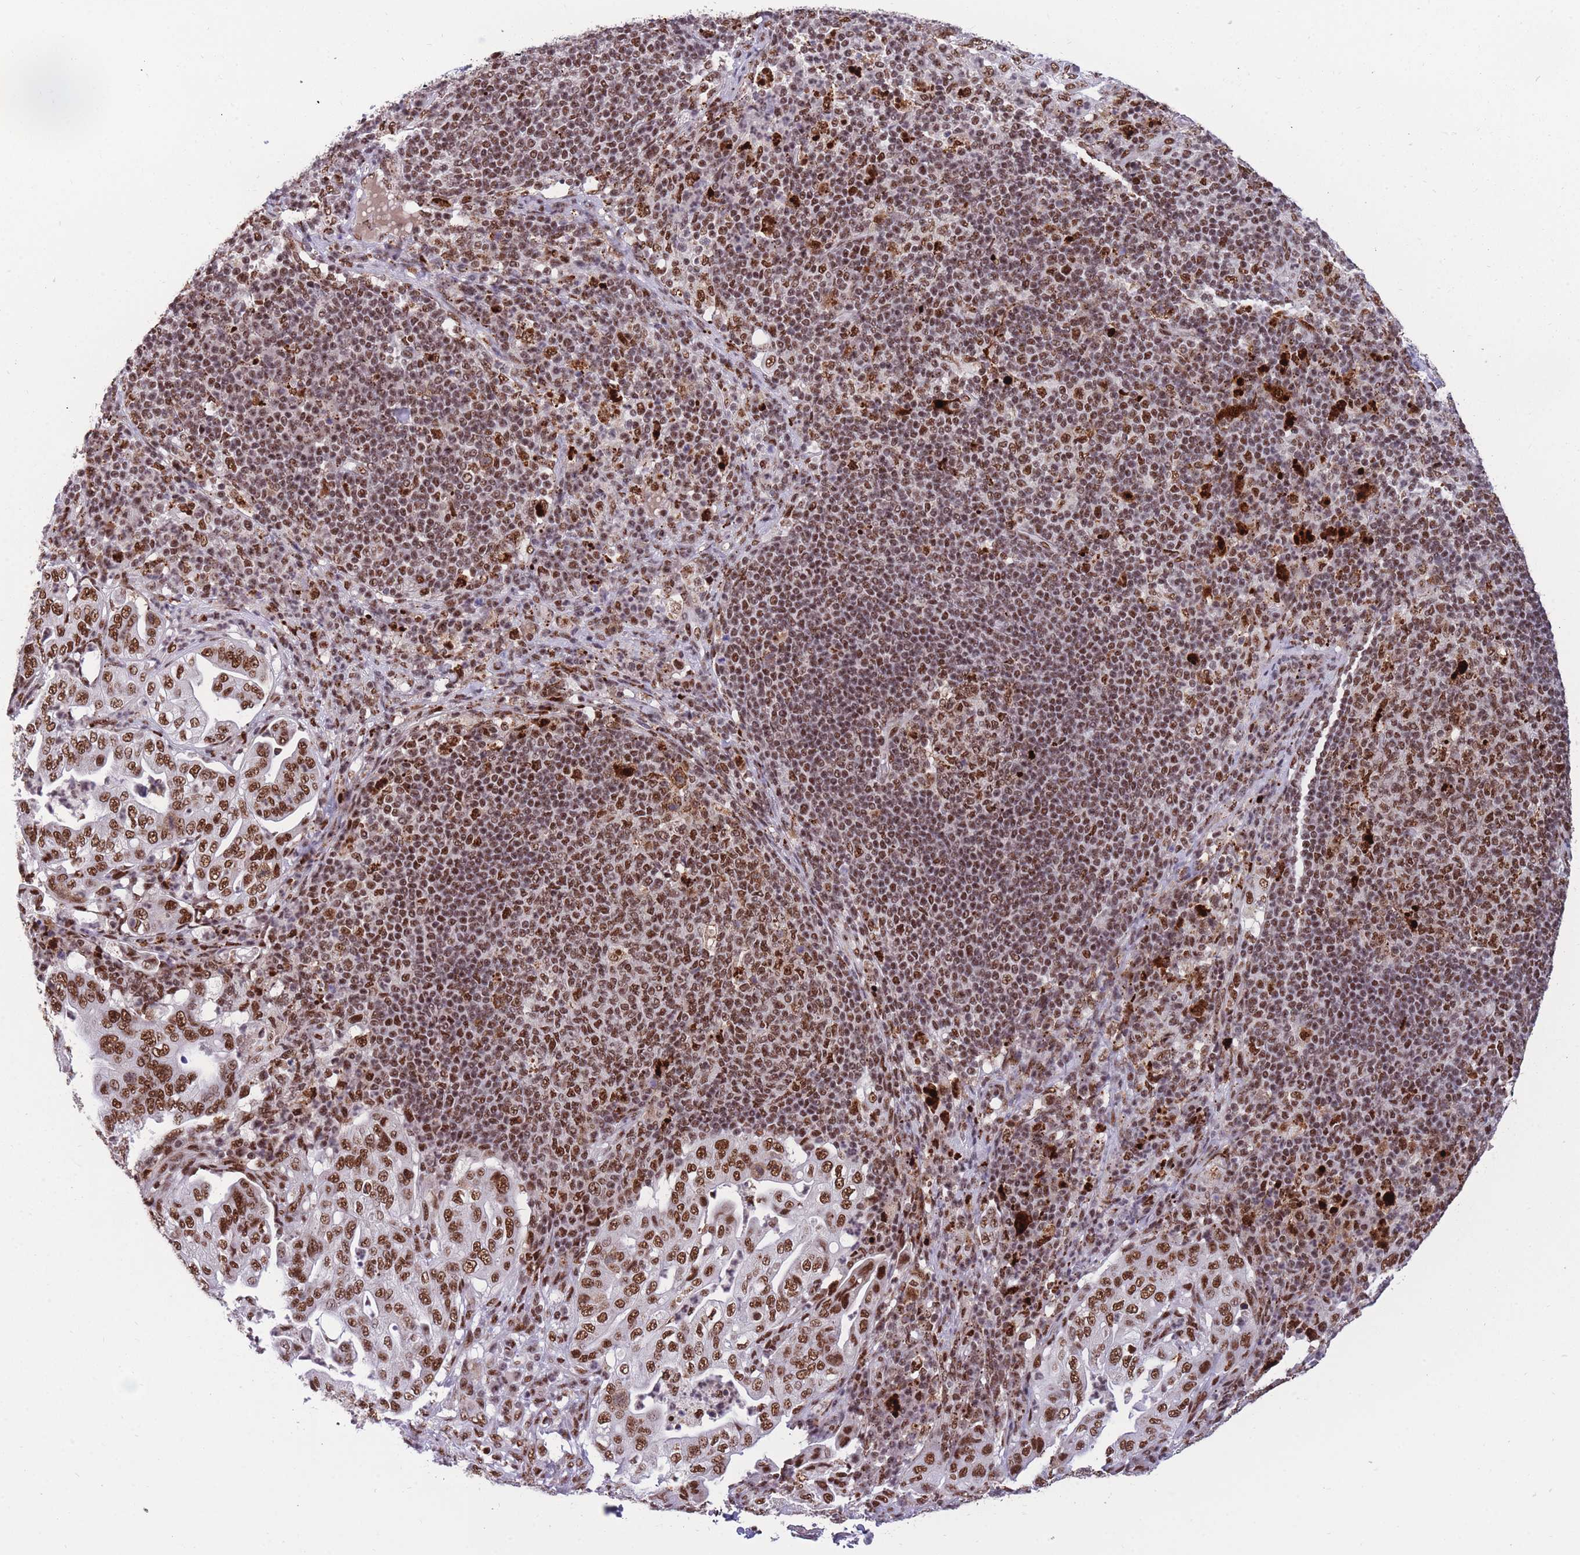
{"staining": {"intensity": "moderate", "quantity": ">75%", "location": "nuclear"}, "tissue": "pancreatic cancer", "cell_type": "Tumor cells", "image_type": "cancer", "snomed": [{"axis": "morphology", "description": "Normal tissue, NOS"}, {"axis": "morphology", "description": "Adenocarcinoma, NOS"}, {"axis": "topography", "description": "Lymph node"}, {"axis": "topography", "description": "Pancreas"}], "caption": "Protein analysis of pancreatic cancer (adenocarcinoma) tissue displays moderate nuclear expression in about >75% of tumor cells.", "gene": "PRPF19", "patient": {"sex": "female", "age": 67}}